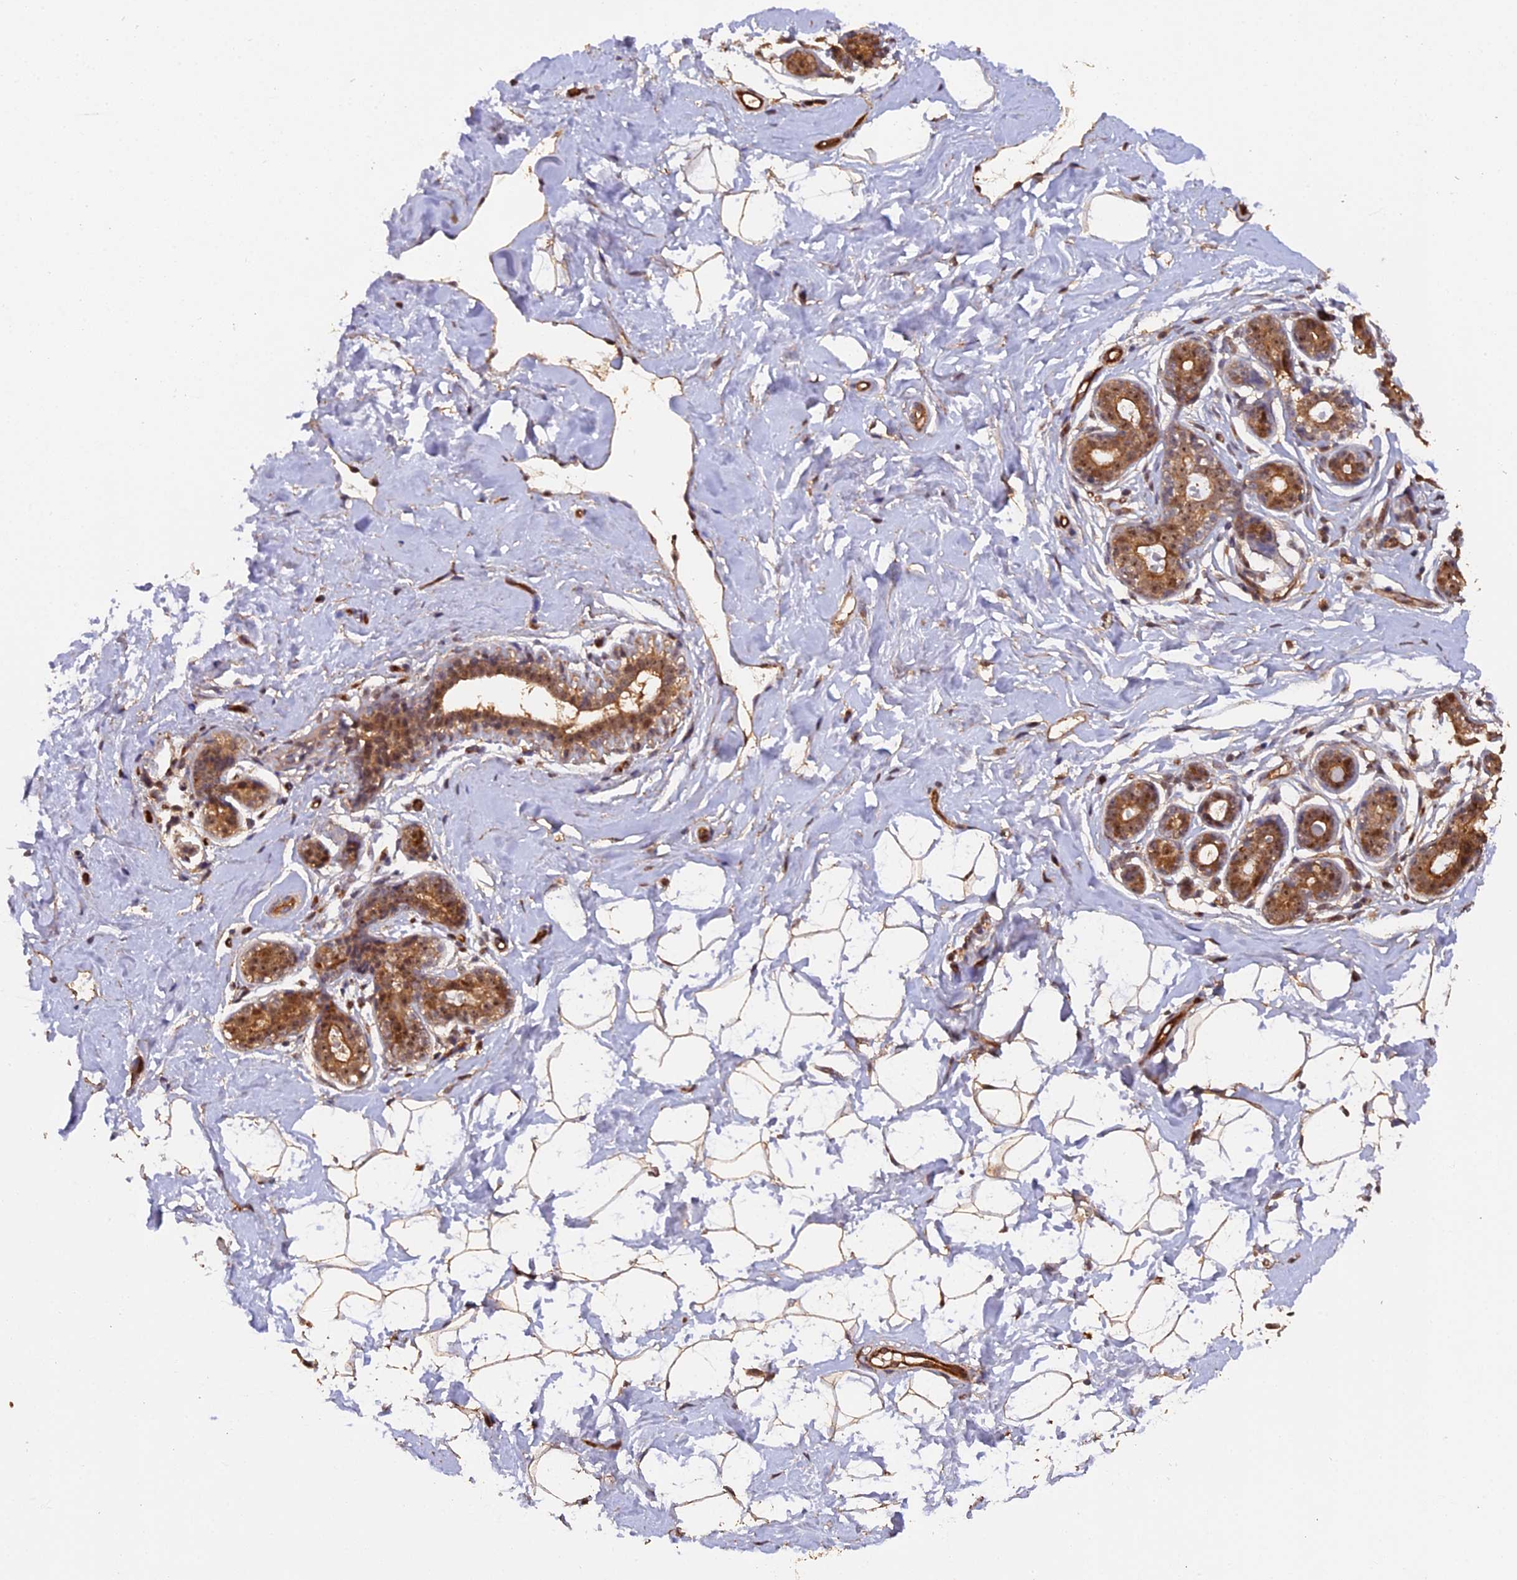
{"staining": {"intensity": "moderate", "quantity": ">75%", "location": "cytoplasmic/membranous,nuclear"}, "tissue": "breast", "cell_type": "Adipocytes", "image_type": "normal", "snomed": [{"axis": "morphology", "description": "Normal tissue, NOS"}, {"axis": "morphology", "description": "Adenoma, NOS"}, {"axis": "topography", "description": "Breast"}], "caption": "DAB immunohistochemical staining of benign human breast displays moderate cytoplasmic/membranous,nuclear protein positivity in approximately >75% of adipocytes. (brown staining indicates protein expression, while blue staining denotes nuclei).", "gene": "RALGAPA2", "patient": {"sex": "female", "age": 23}}